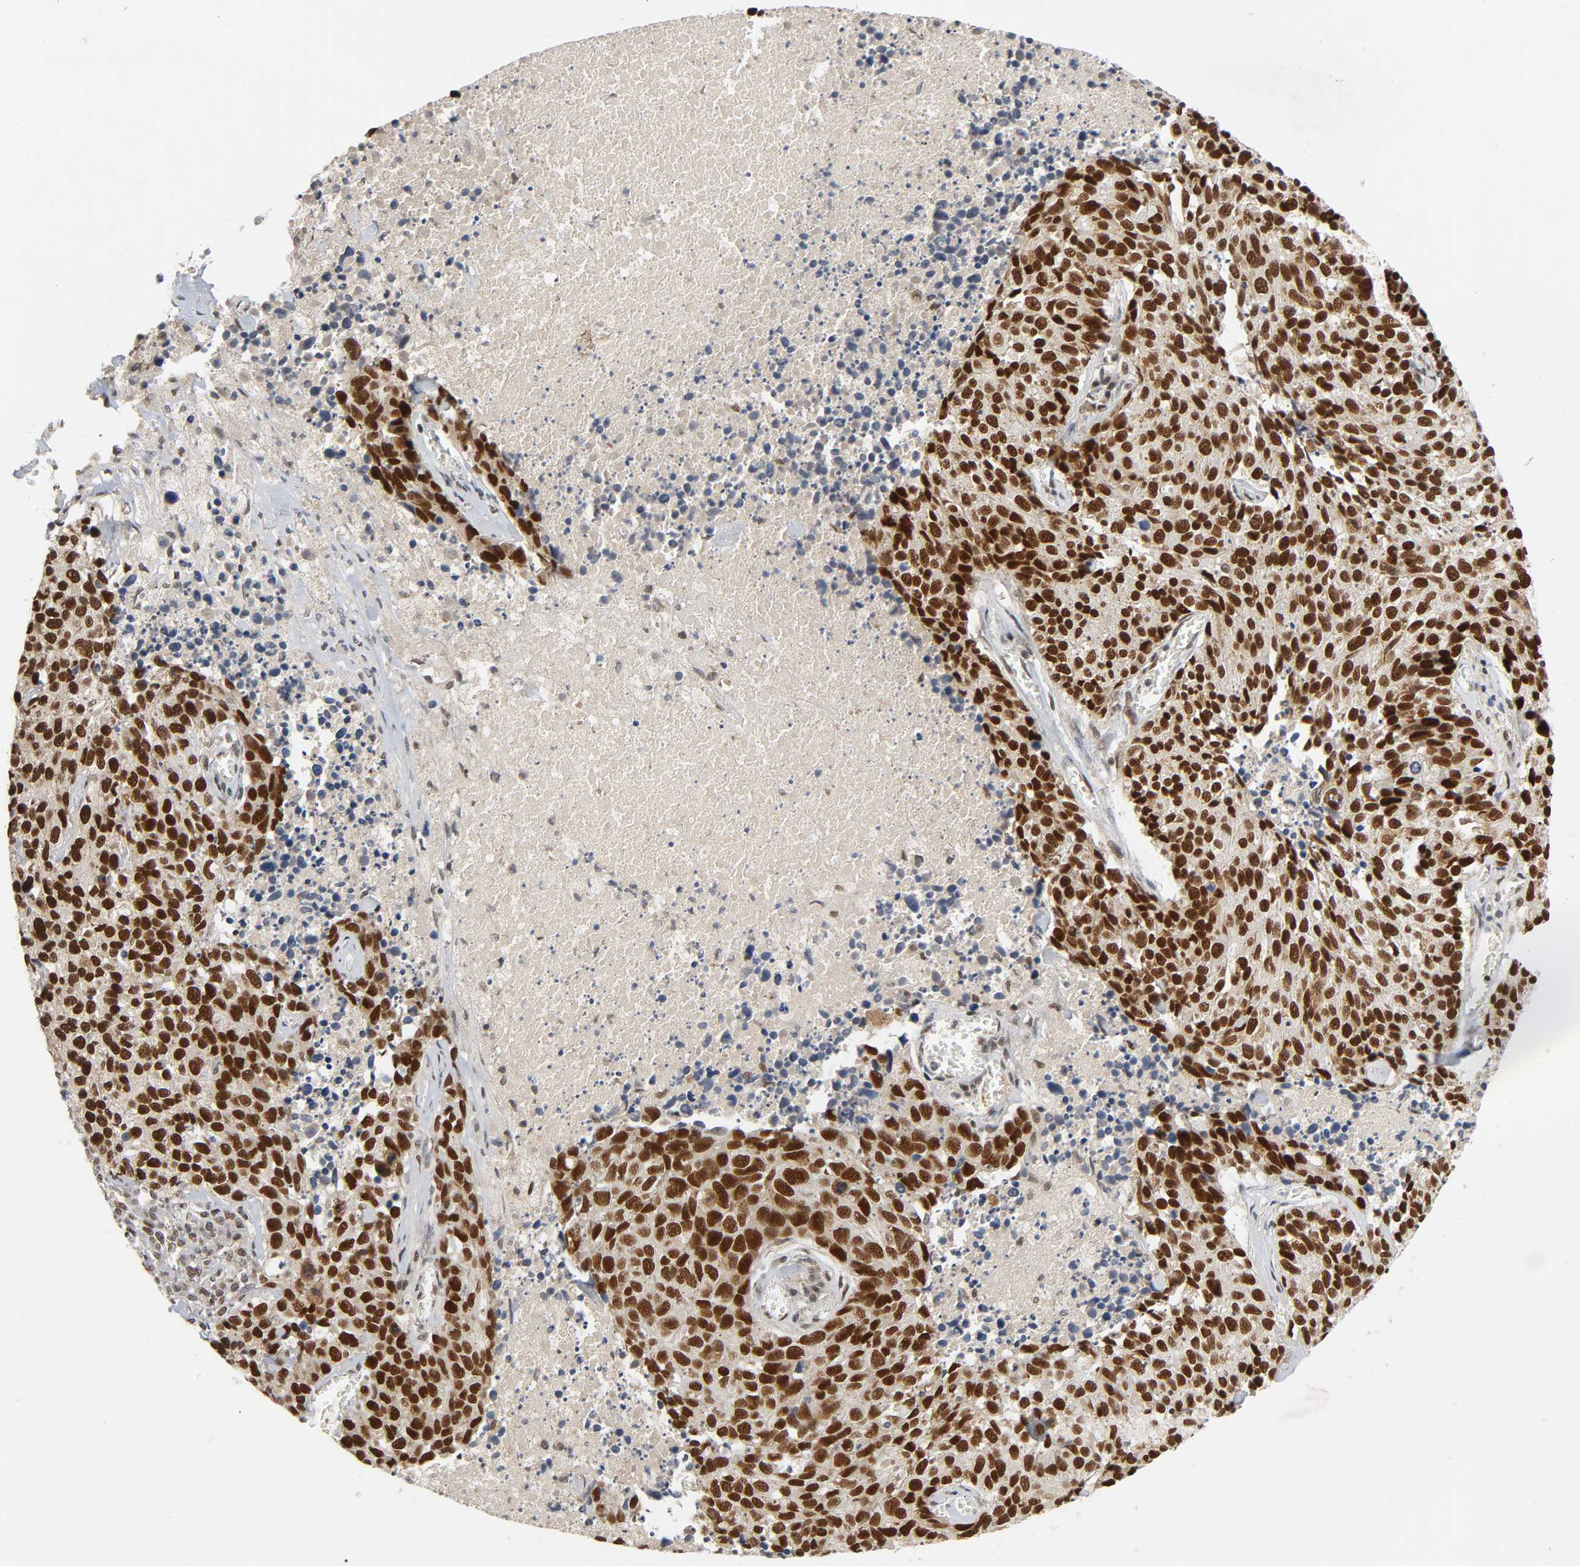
{"staining": {"intensity": "strong", "quantity": ">75%", "location": "nuclear"}, "tissue": "lung cancer", "cell_type": "Tumor cells", "image_type": "cancer", "snomed": [{"axis": "morphology", "description": "Neoplasm, malignant, NOS"}, {"axis": "topography", "description": "Lung"}], "caption": "DAB immunohistochemical staining of malignant neoplasm (lung) displays strong nuclear protein positivity in about >75% of tumor cells.", "gene": "SMARCD1", "patient": {"sex": "female", "age": 76}}